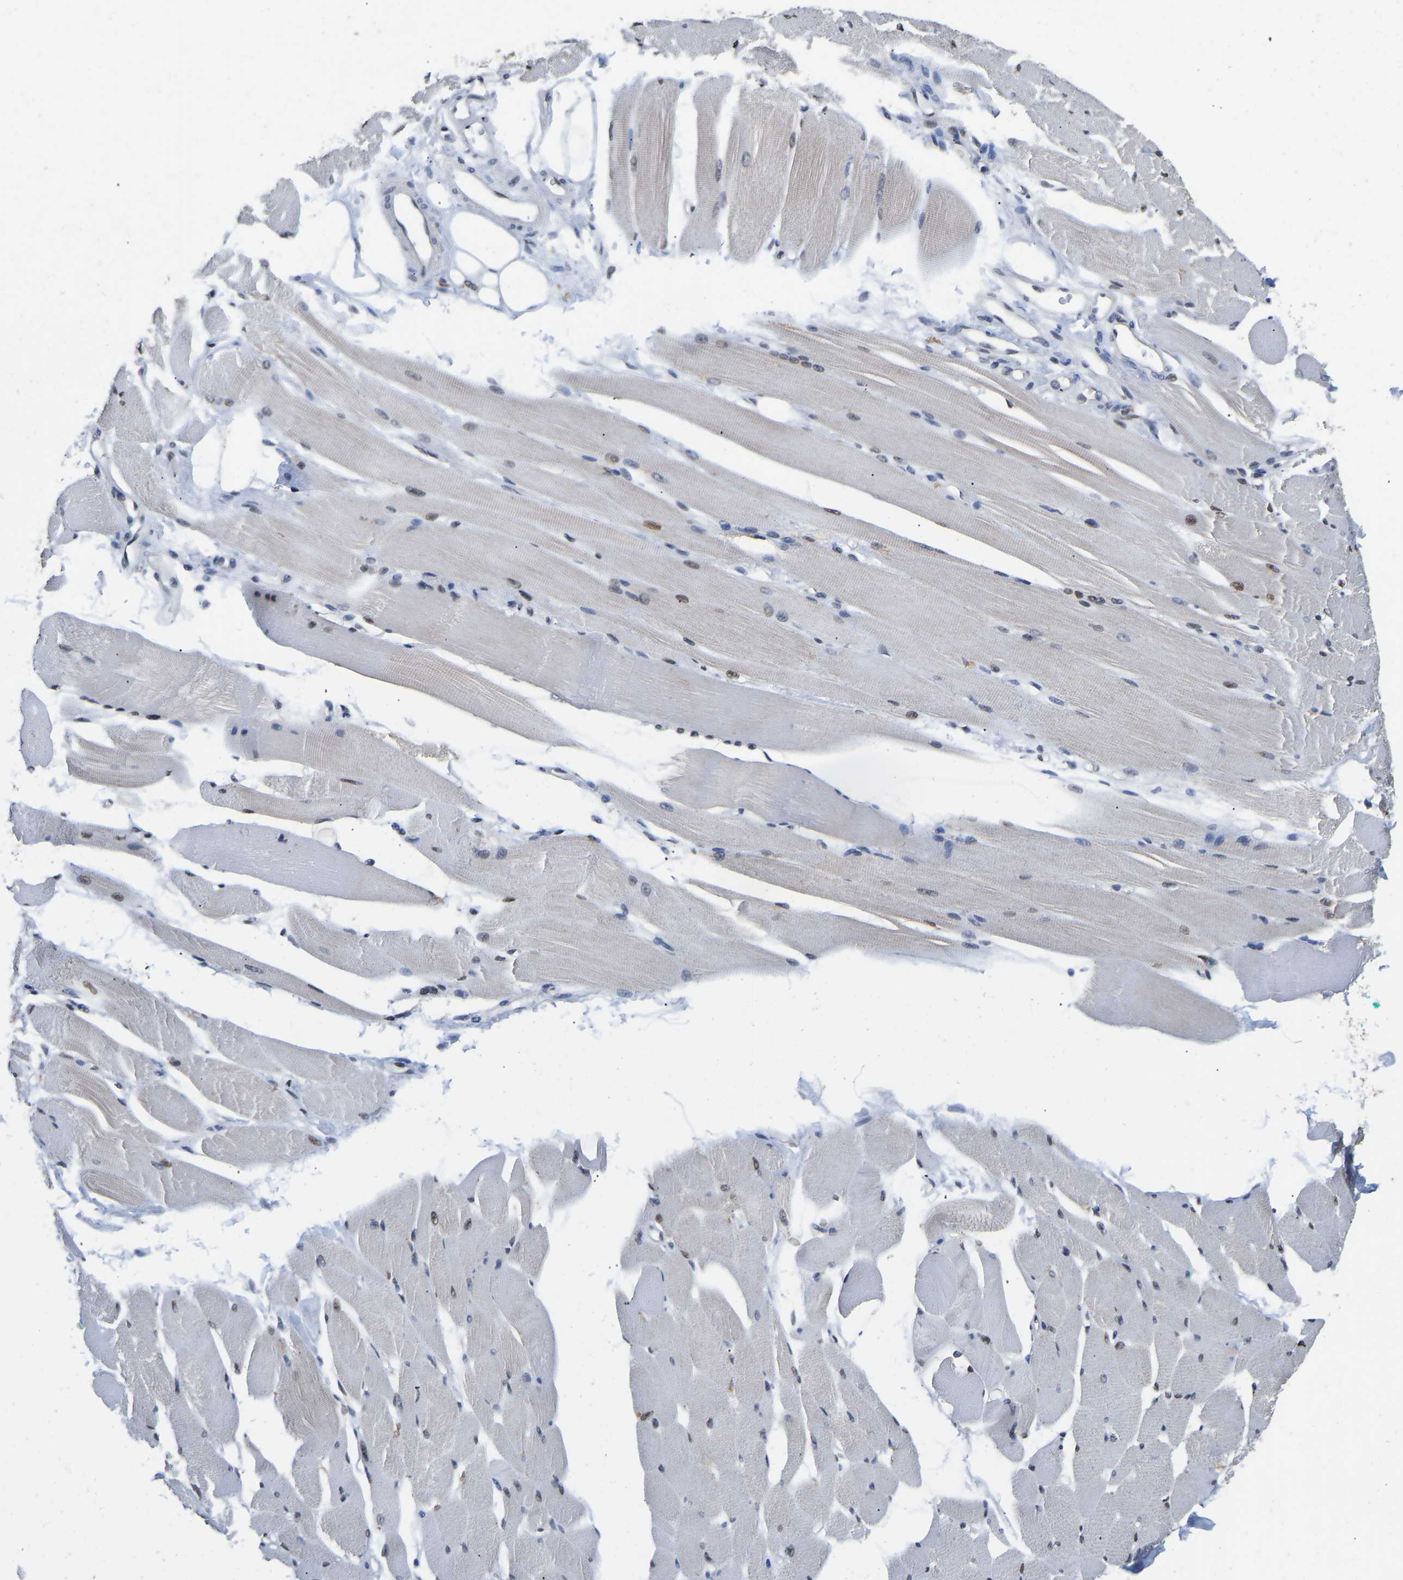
{"staining": {"intensity": "moderate", "quantity": "25%-75%", "location": "nuclear"}, "tissue": "skeletal muscle", "cell_type": "Myocytes", "image_type": "normal", "snomed": [{"axis": "morphology", "description": "Normal tissue, NOS"}, {"axis": "topography", "description": "Skeletal muscle"}, {"axis": "topography", "description": "Peripheral nerve tissue"}], "caption": "This is a histology image of immunohistochemistry staining of unremarkable skeletal muscle, which shows moderate positivity in the nuclear of myocytes.", "gene": "QKI", "patient": {"sex": "female", "age": 84}}